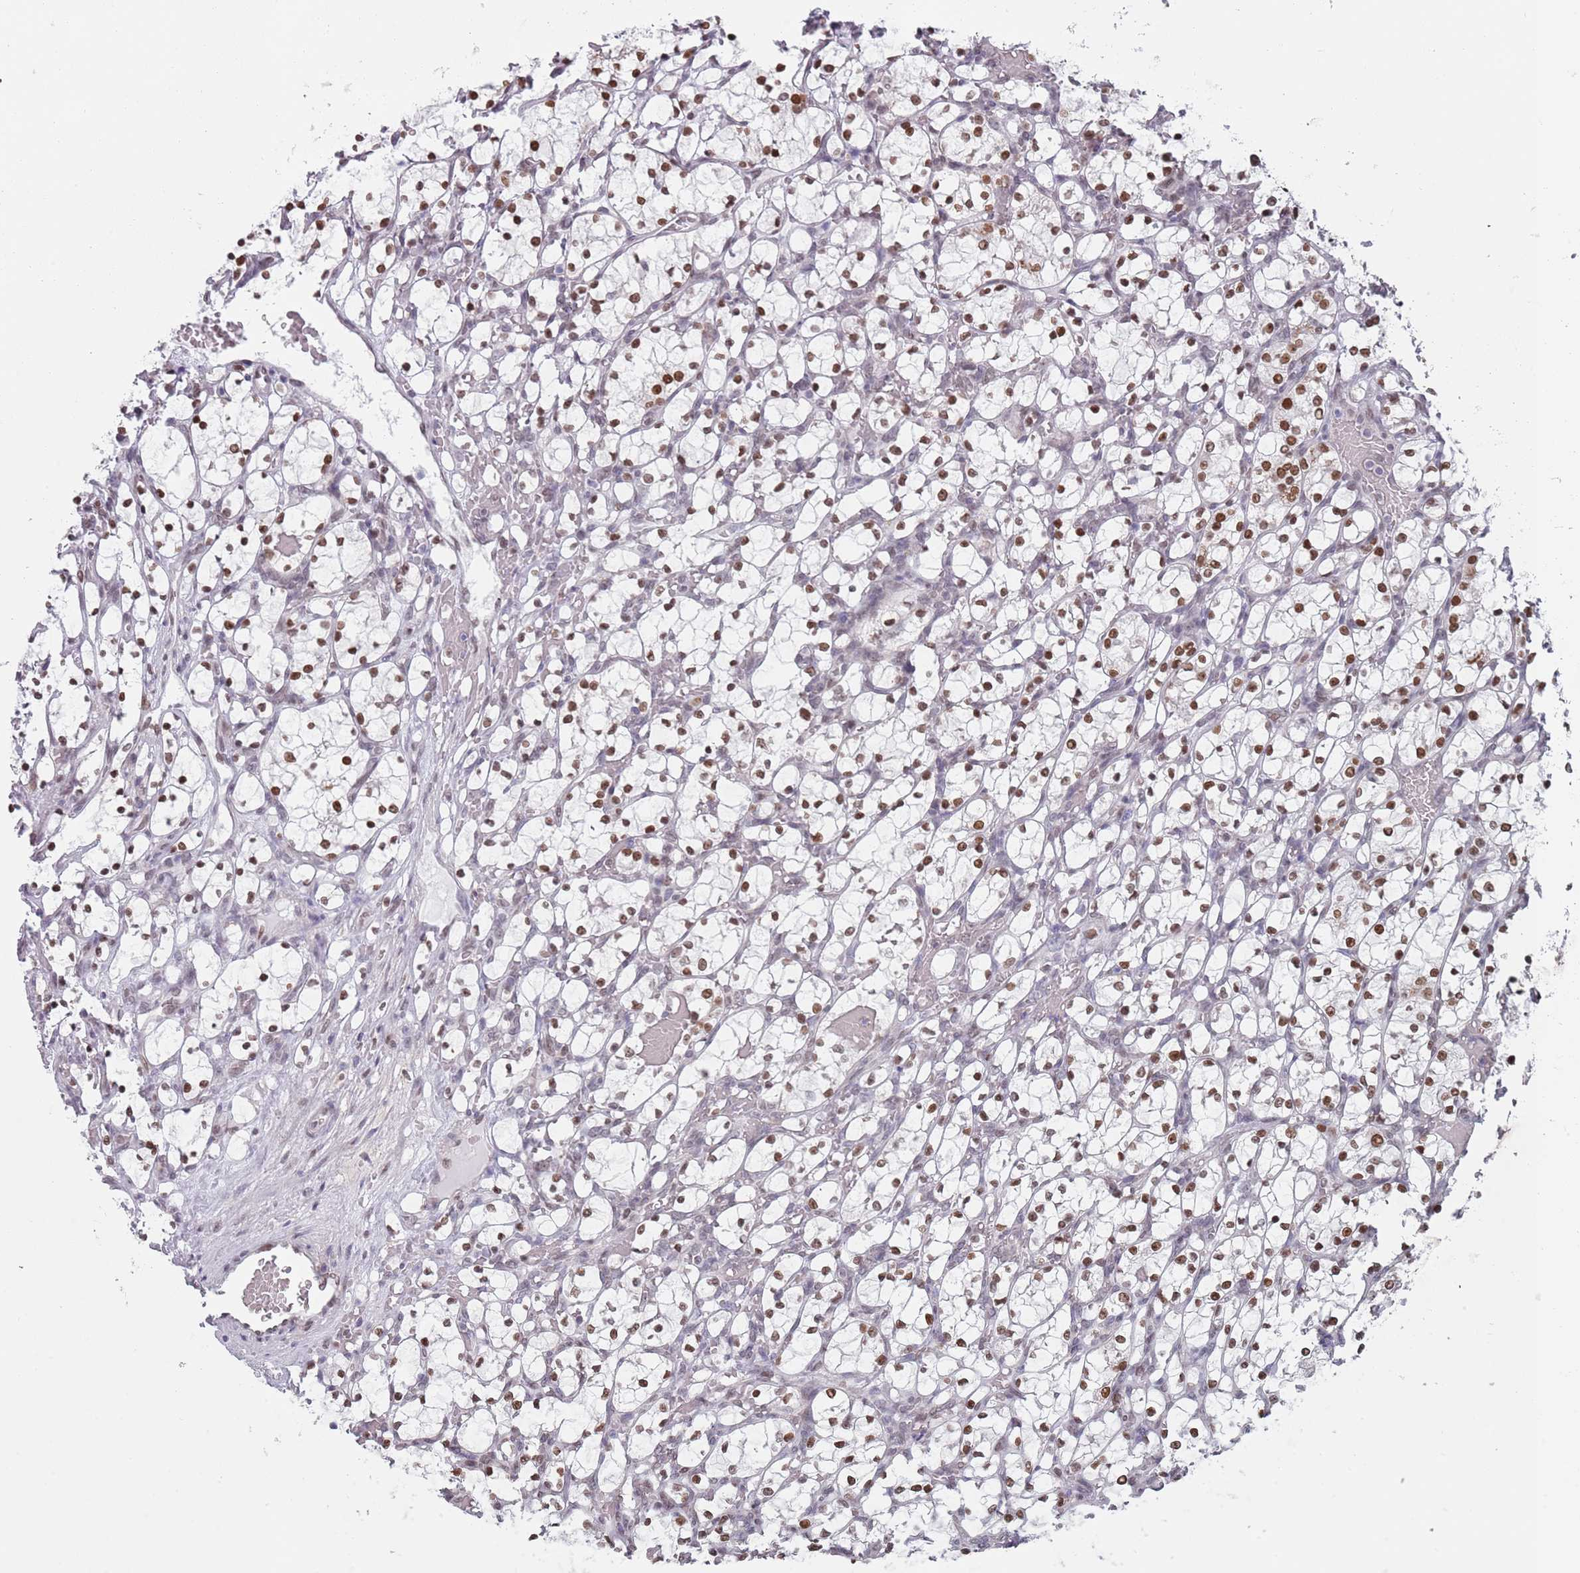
{"staining": {"intensity": "moderate", "quantity": ">75%", "location": "nuclear"}, "tissue": "renal cancer", "cell_type": "Tumor cells", "image_type": "cancer", "snomed": [{"axis": "morphology", "description": "Adenocarcinoma, NOS"}, {"axis": "topography", "description": "Kidney"}], "caption": "IHC of renal cancer demonstrates medium levels of moderate nuclear expression in about >75% of tumor cells. (Stains: DAB in brown, nuclei in blue, Microscopy: brightfield microscopy at high magnification).", "gene": "MFSD12", "patient": {"sex": "female", "age": 69}}